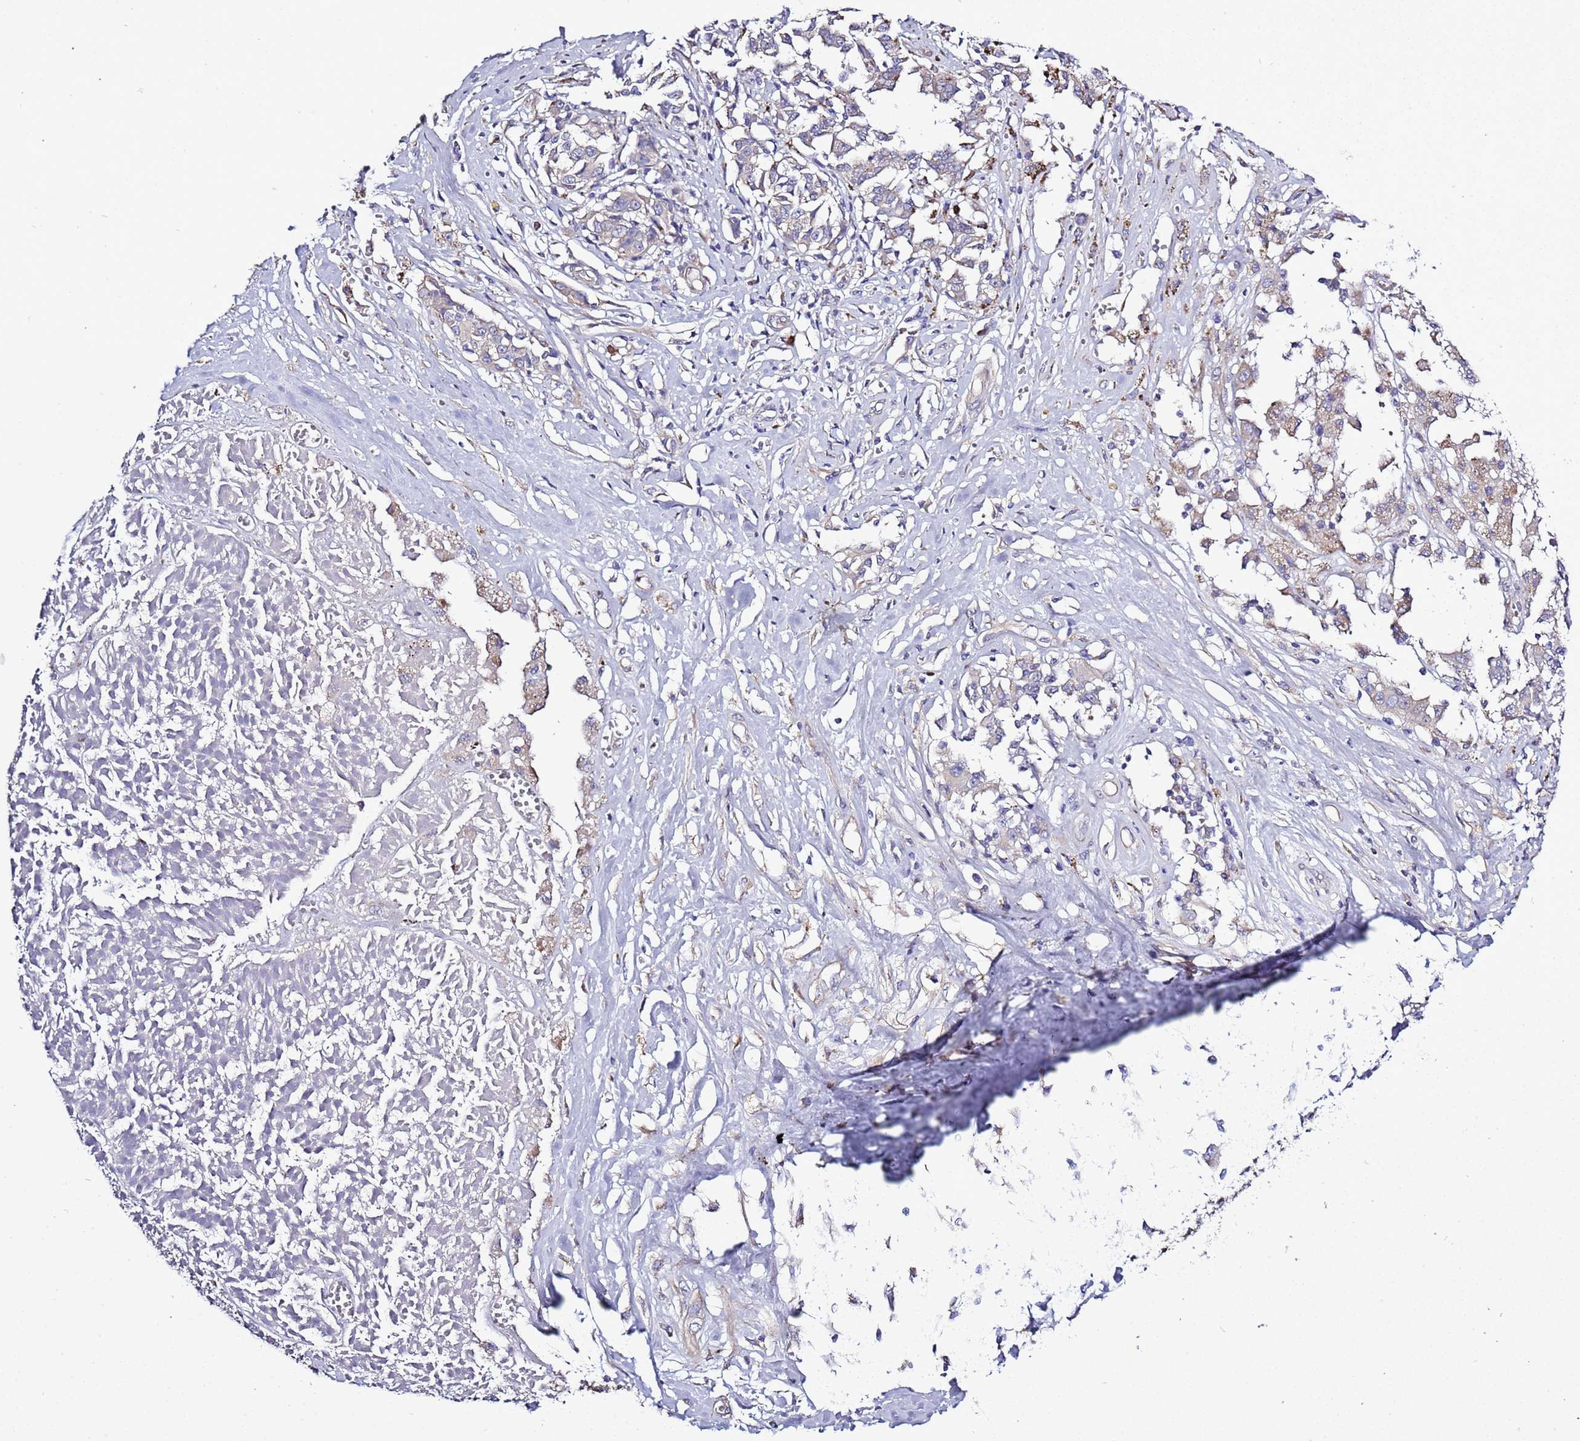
{"staining": {"intensity": "negative", "quantity": "none", "location": "none"}, "tissue": "melanoma", "cell_type": "Tumor cells", "image_type": "cancer", "snomed": [{"axis": "morphology", "description": "Malignant melanoma, NOS"}, {"axis": "topography", "description": "Skin"}], "caption": "This is an IHC histopathology image of melanoma. There is no staining in tumor cells.", "gene": "SPCS1", "patient": {"sex": "female", "age": 72}}